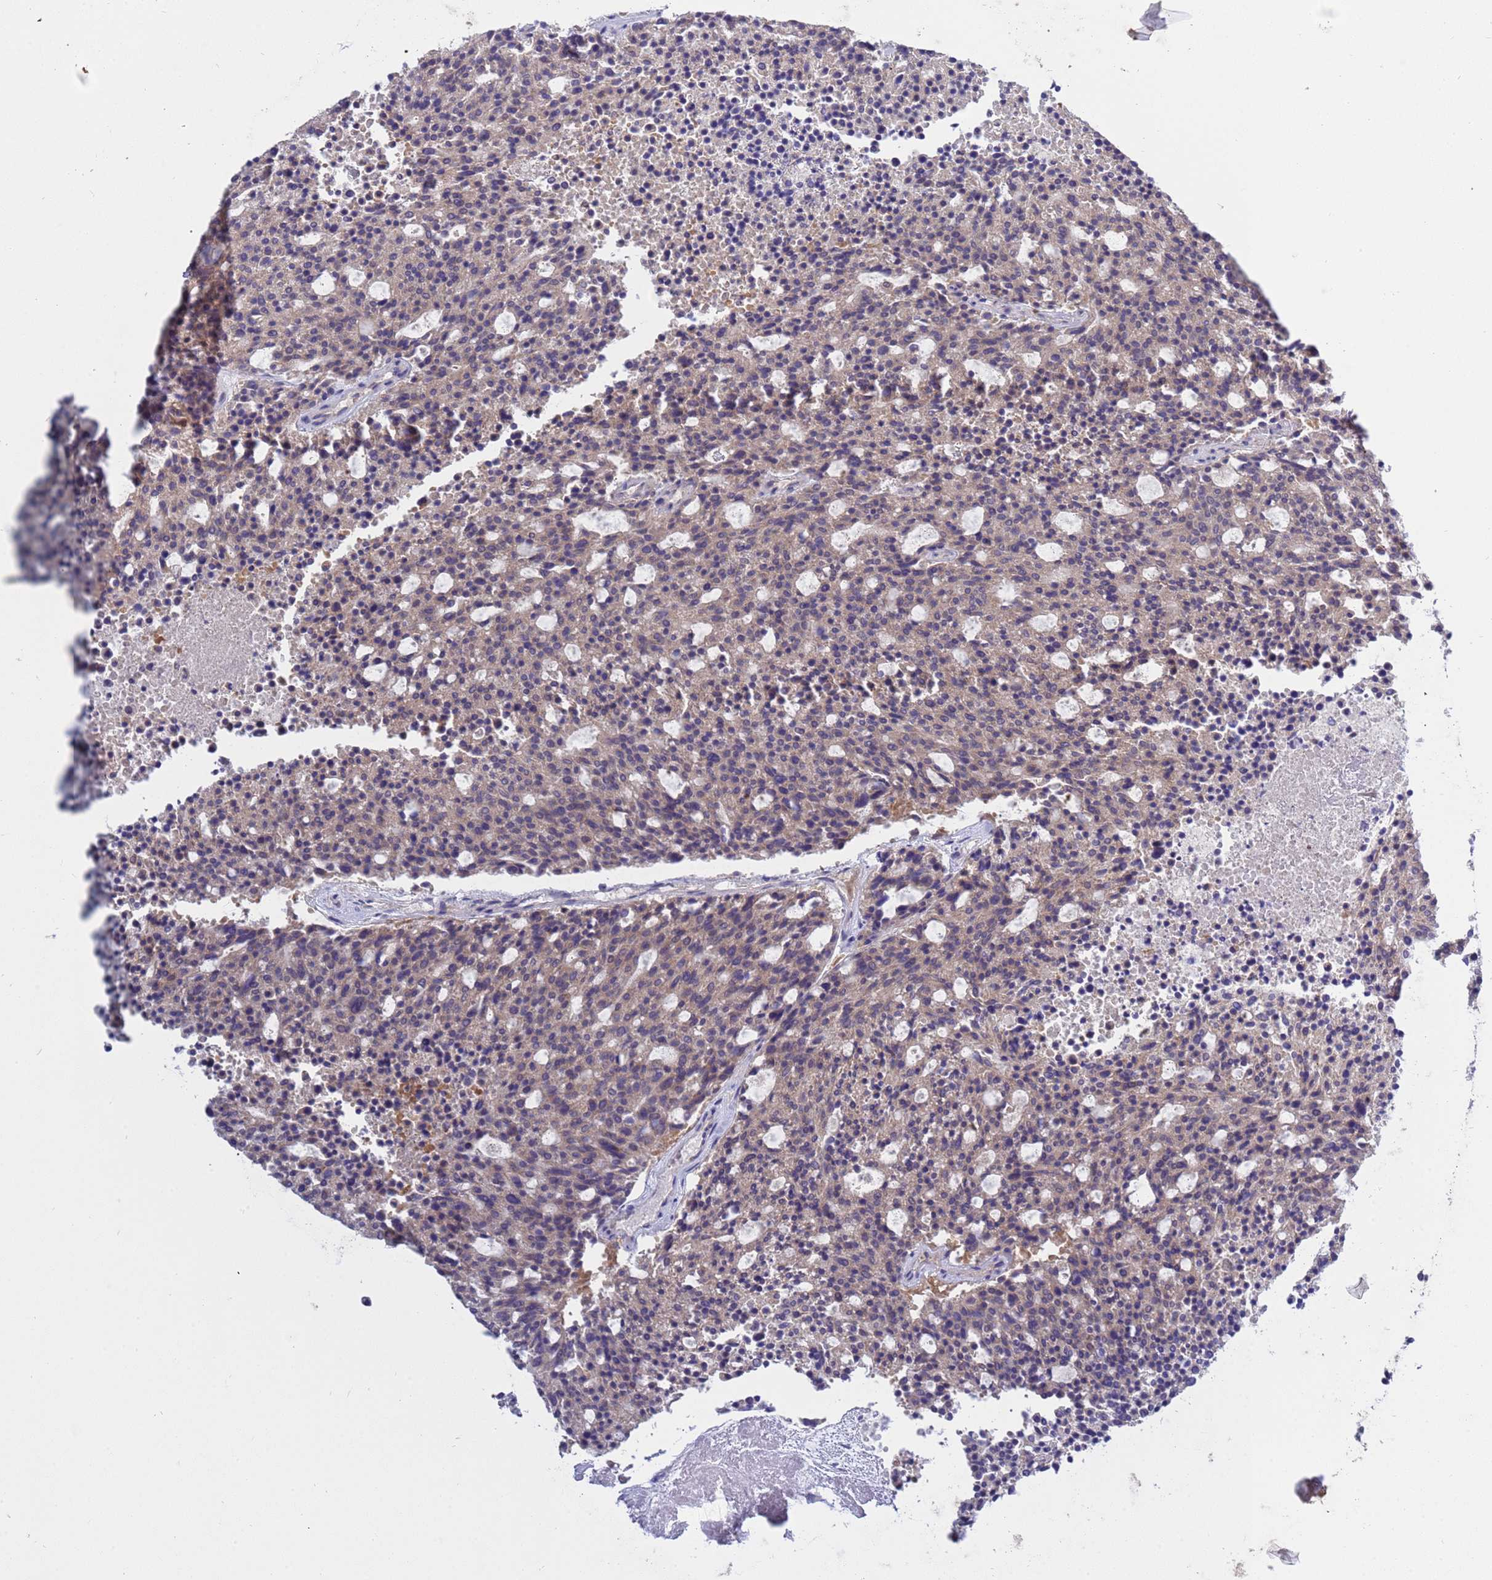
{"staining": {"intensity": "weak", "quantity": "<25%", "location": "cytoplasmic/membranous"}, "tissue": "carcinoid", "cell_type": "Tumor cells", "image_type": "cancer", "snomed": [{"axis": "morphology", "description": "Carcinoid, malignant, NOS"}, {"axis": "topography", "description": "Pancreas"}], "caption": "Human carcinoid stained for a protein using immunohistochemistry reveals no expression in tumor cells.", "gene": "RC3H2", "patient": {"sex": "female", "age": 54}}